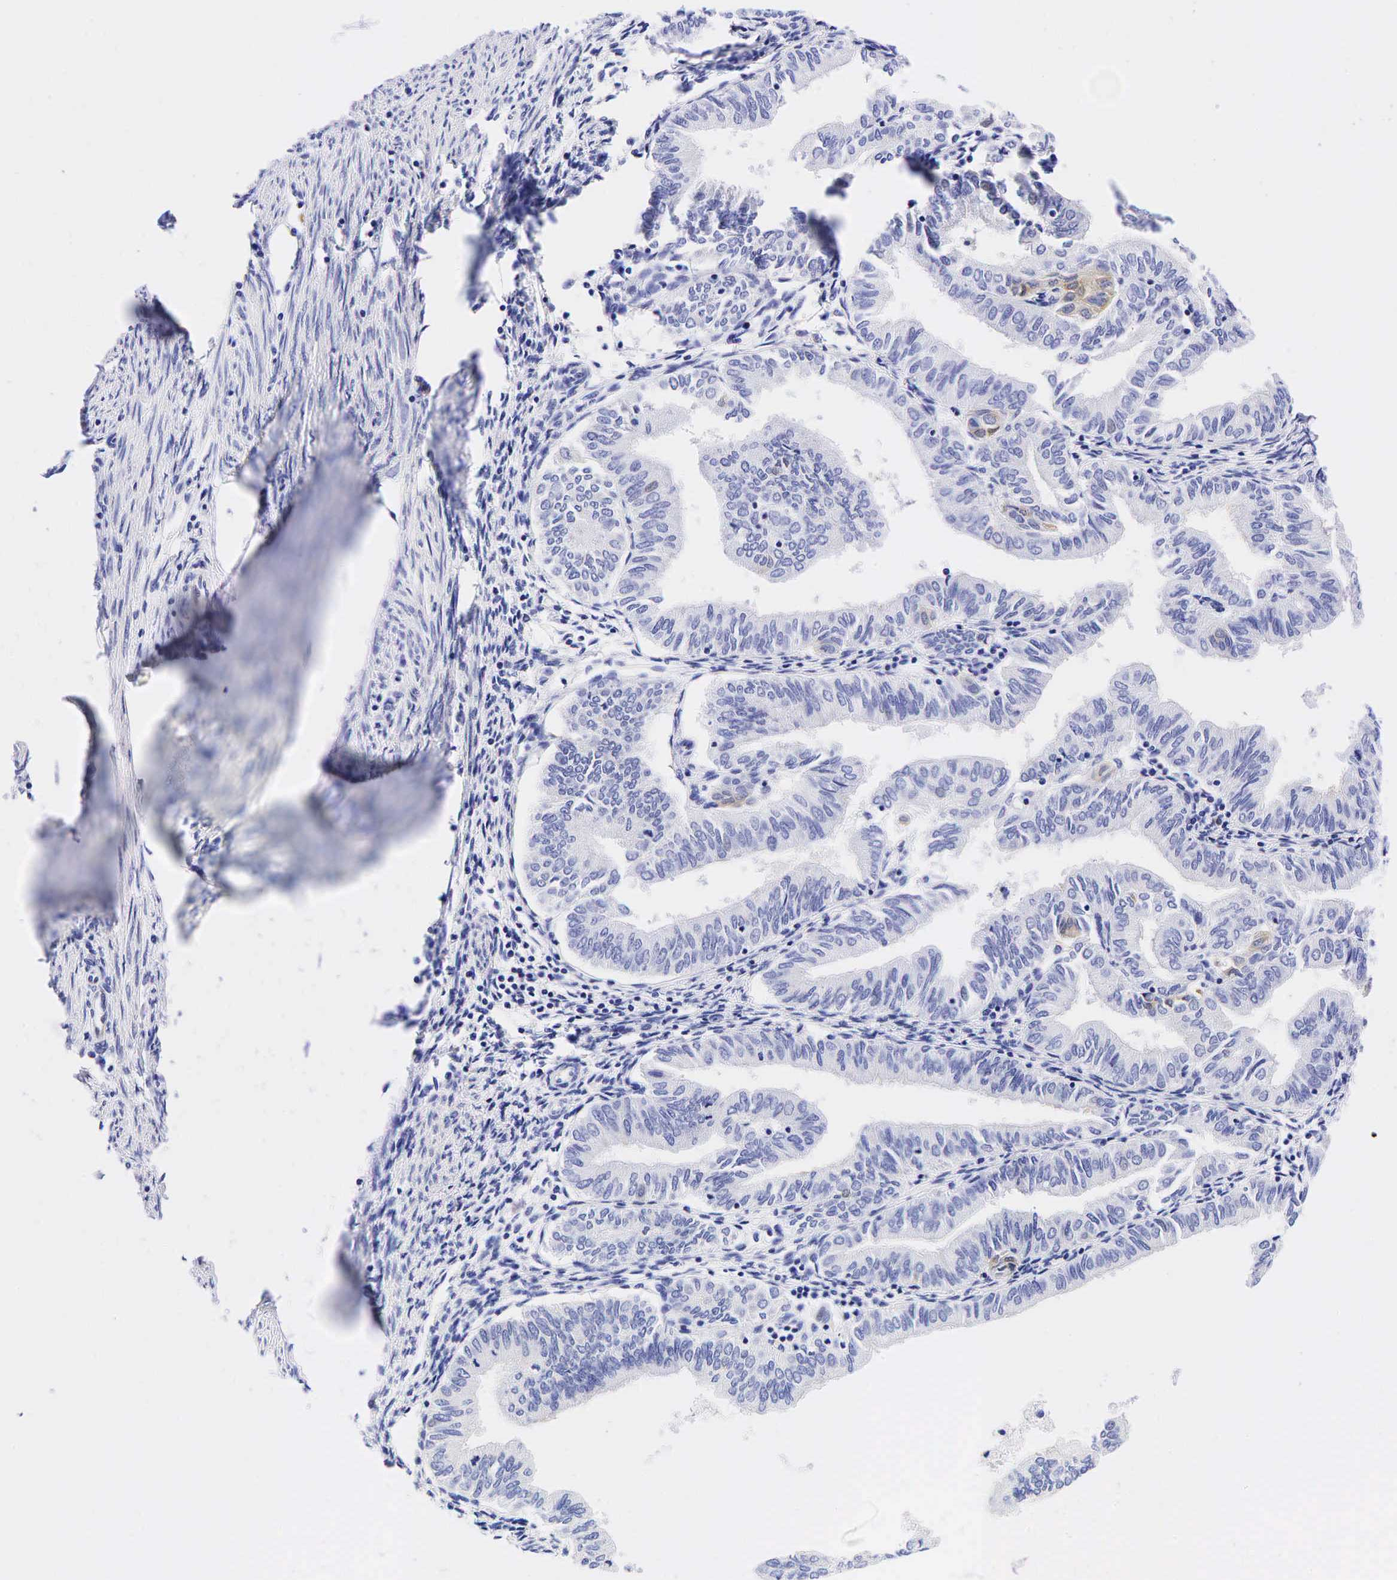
{"staining": {"intensity": "weak", "quantity": "<25%", "location": "cytoplasmic/membranous"}, "tissue": "endometrial cancer", "cell_type": "Tumor cells", "image_type": "cancer", "snomed": [{"axis": "morphology", "description": "Adenocarcinoma, NOS"}, {"axis": "topography", "description": "Endometrium"}], "caption": "IHC of human endometrial cancer (adenocarcinoma) displays no expression in tumor cells.", "gene": "TNFRSF8", "patient": {"sex": "female", "age": 51}}